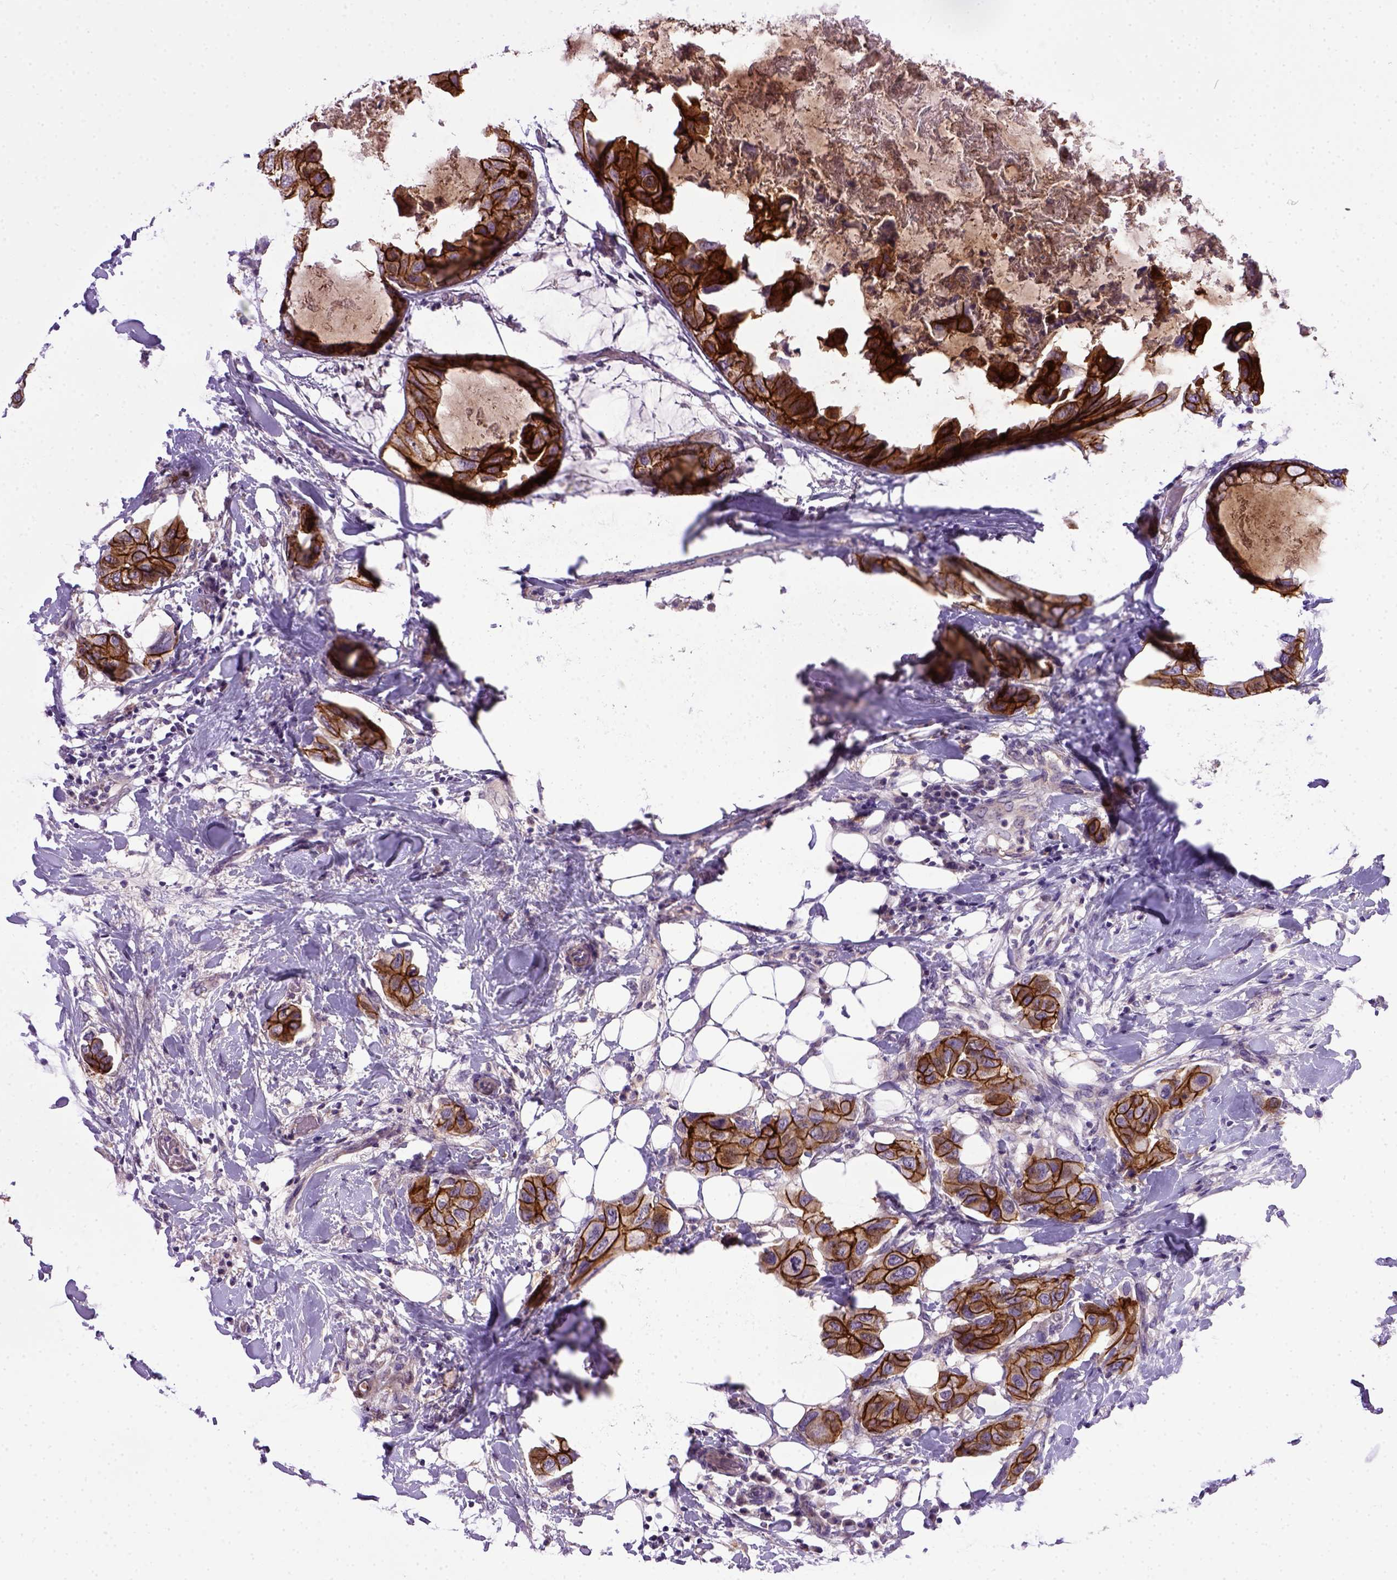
{"staining": {"intensity": "strong", "quantity": ">75%", "location": "cytoplasmic/membranous"}, "tissue": "breast cancer", "cell_type": "Tumor cells", "image_type": "cancer", "snomed": [{"axis": "morphology", "description": "Normal tissue, NOS"}, {"axis": "morphology", "description": "Duct carcinoma"}, {"axis": "topography", "description": "Breast"}], "caption": "Immunohistochemical staining of breast invasive ductal carcinoma reveals strong cytoplasmic/membranous protein staining in about >75% of tumor cells. (IHC, brightfield microscopy, high magnification).", "gene": "CDH1", "patient": {"sex": "female", "age": 40}}